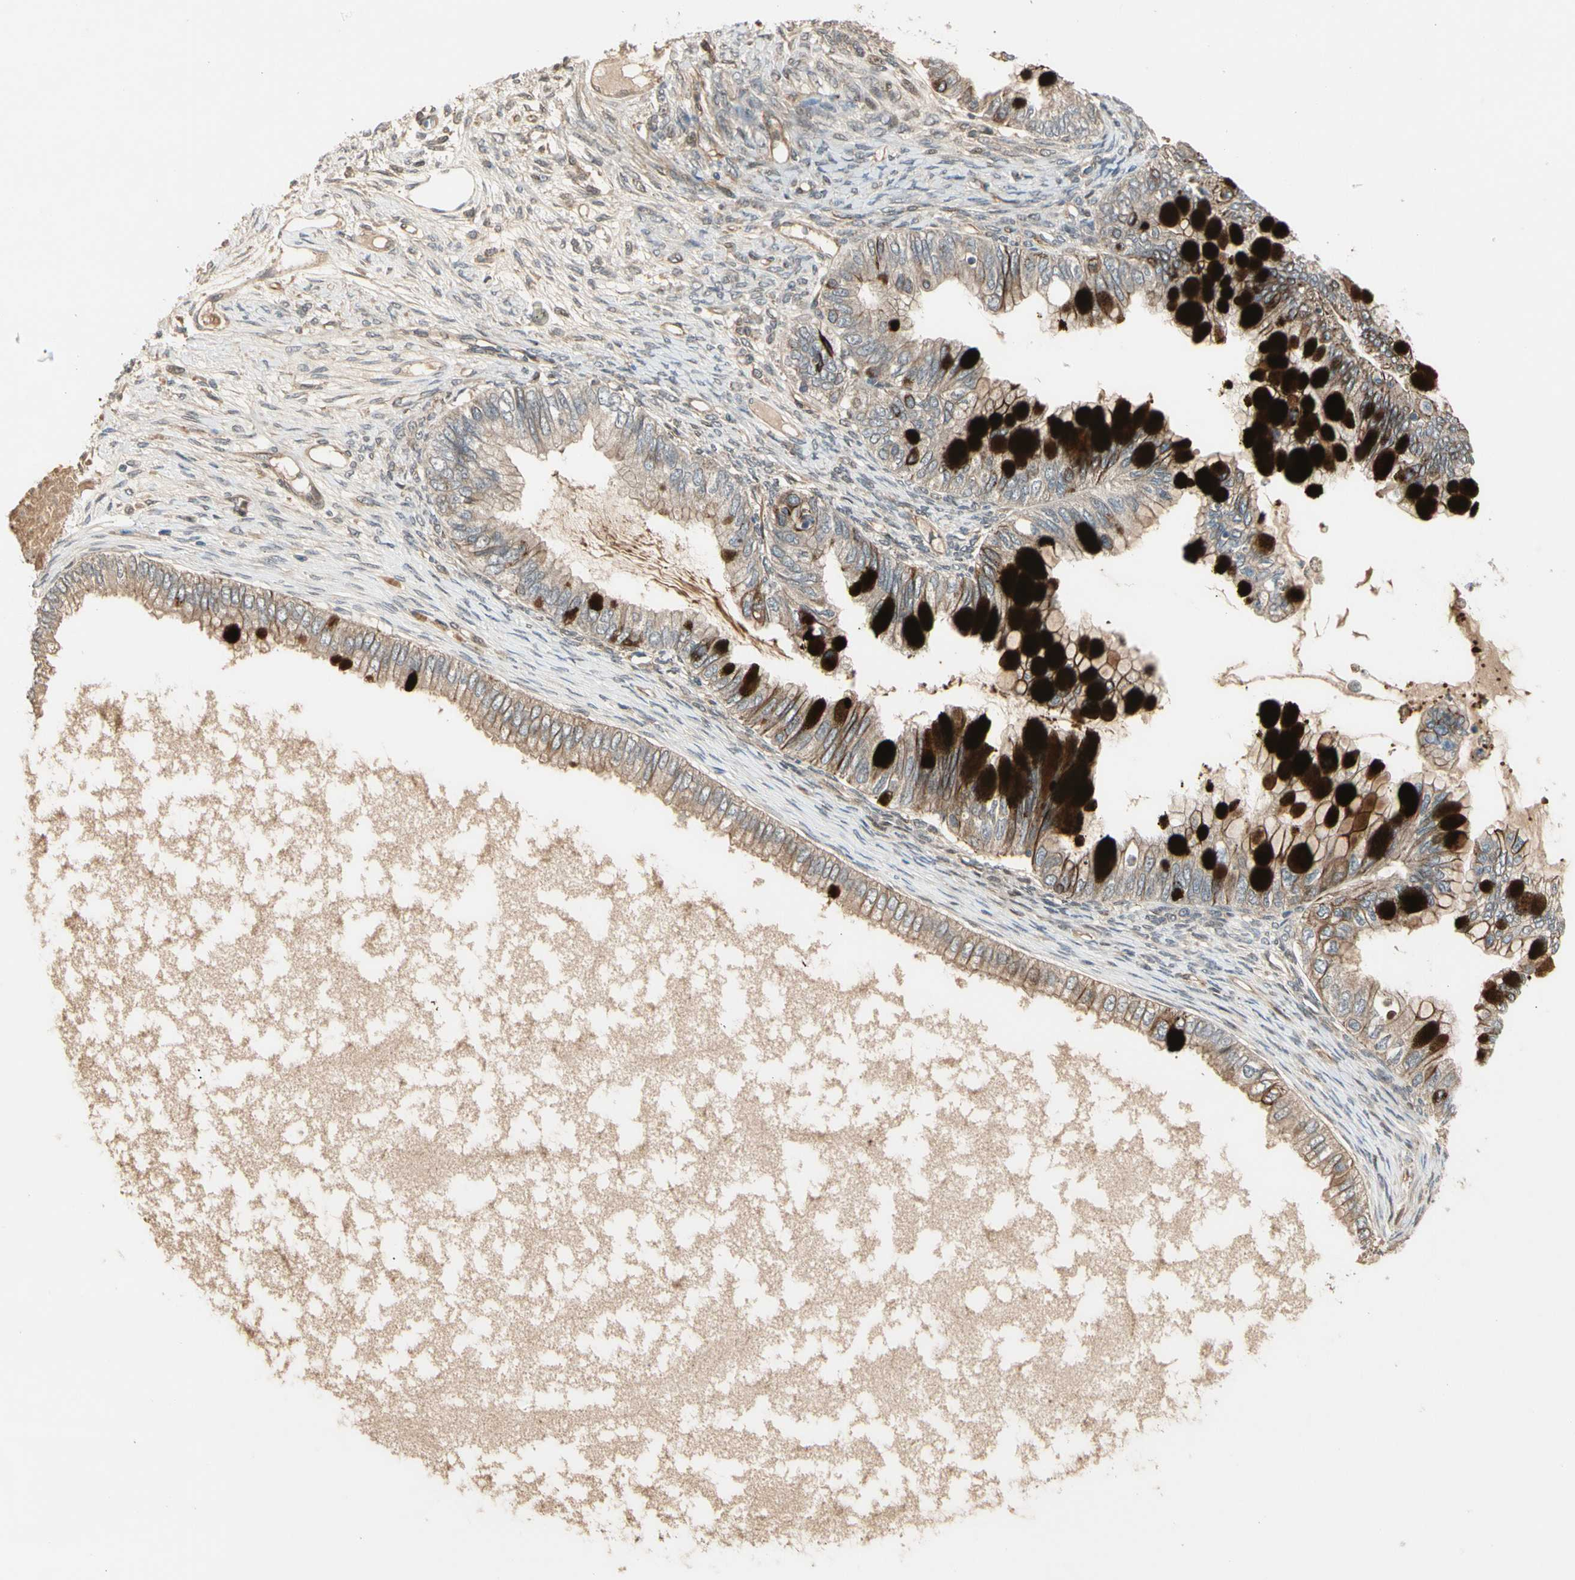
{"staining": {"intensity": "moderate", "quantity": "25%-75%", "location": "cytoplasmic/membranous"}, "tissue": "ovarian cancer", "cell_type": "Tumor cells", "image_type": "cancer", "snomed": [{"axis": "morphology", "description": "Cystadenocarcinoma, mucinous, NOS"}, {"axis": "topography", "description": "Ovary"}], "caption": "Mucinous cystadenocarcinoma (ovarian) tissue shows moderate cytoplasmic/membranous positivity in about 25%-75% of tumor cells", "gene": "ATG4C", "patient": {"sex": "female", "age": 80}}